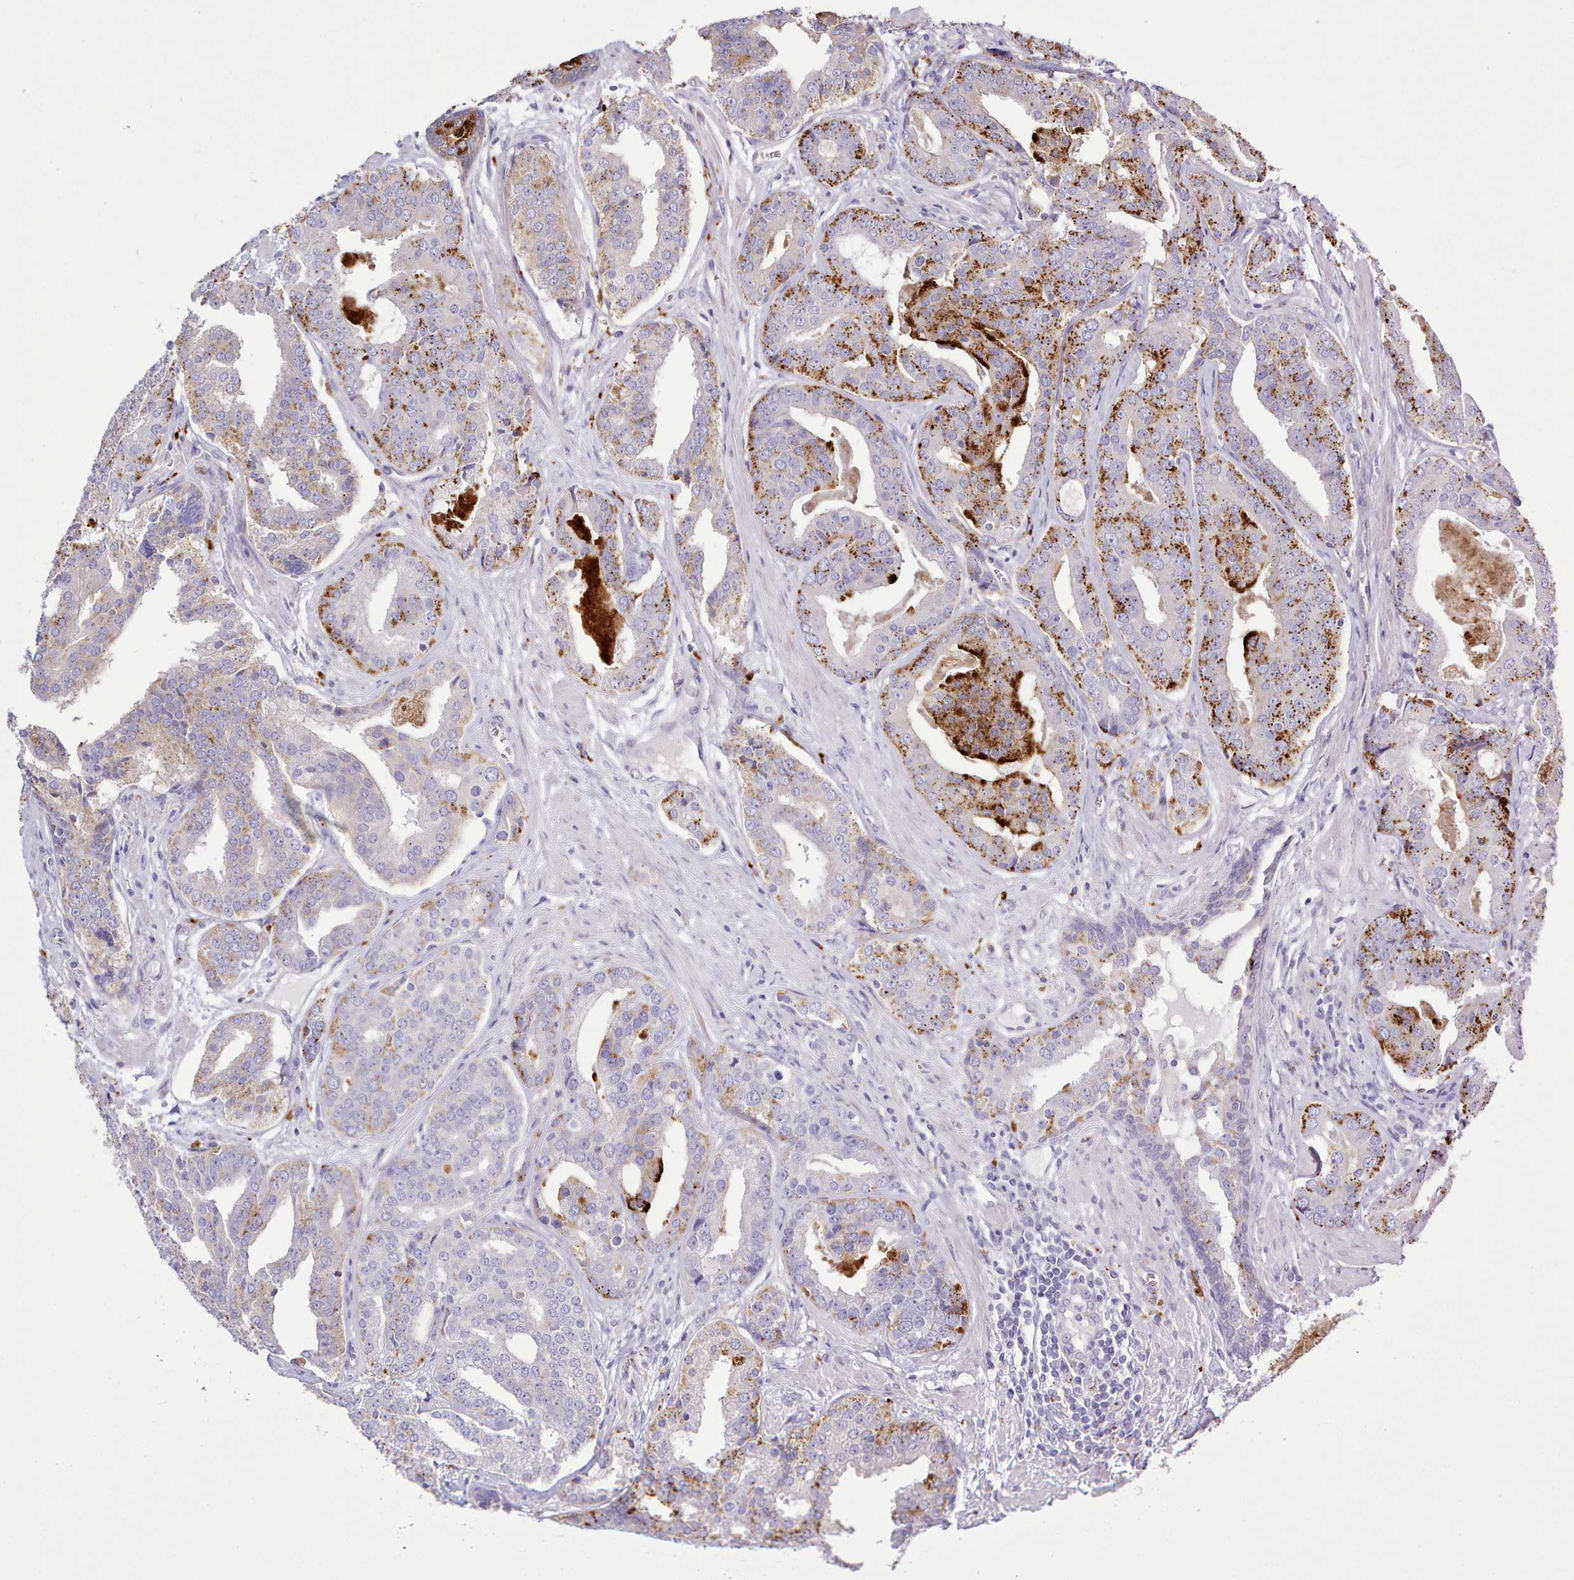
{"staining": {"intensity": "strong", "quantity": "25%-75%", "location": "cytoplasmic/membranous"}, "tissue": "prostate cancer", "cell_type": "Tumor cells", "image_type": "cancer", "snomed": [{"axis": "morphology", "description": "Adenocarcinoma, High grade"}, {"axis": "topography", "description": "Prostate"}], "caption": "This micrograph exhibits immunohistochemistry staining of adenocarcinoma (high-grade) (prostate), with high strong cytoplasmic/membranous positivity in approximately 25%-75% of tumor cells.", "gene": "SRD5A1", "patient": {"sex": "male", "age": 71}}